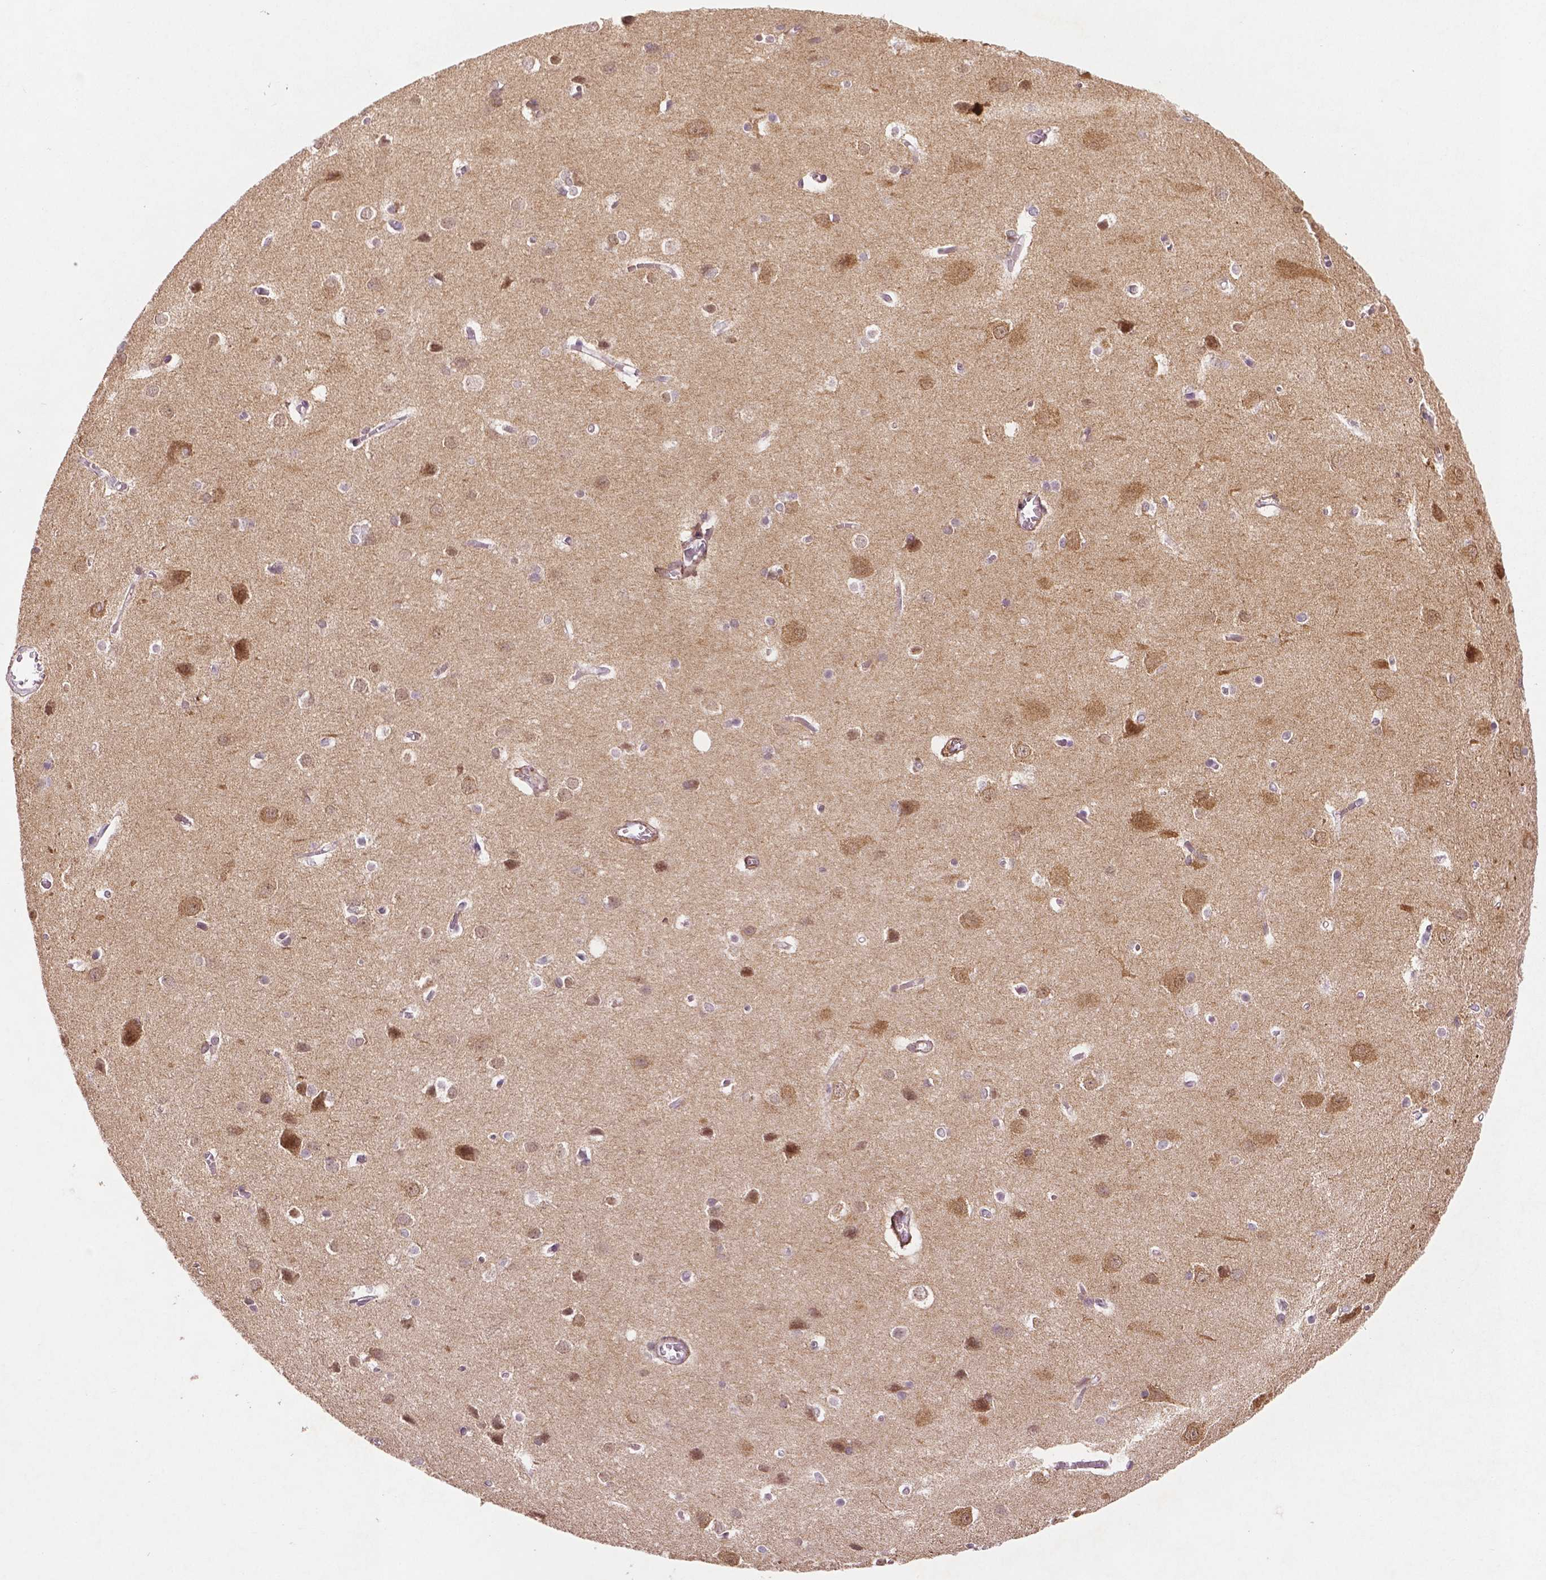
{"staining": {"intensity": "negative", "quantity": "none", "location": "none"}, "tissue": "cerebral cortex", "cell_type": "Endothelial cells", "image_type": "normal", "snomed": [{"axis": "morphology", "description": "Normal tissue, NOS"}, {"axis": "topography", "description": "Cerebral cortex"}], "caption": "This is an IHC image of benign human cerebral cortex. There is no staining in endothelial cells.", "gene": "DLG2", "patient": {"sex": "male", "age": 37}}